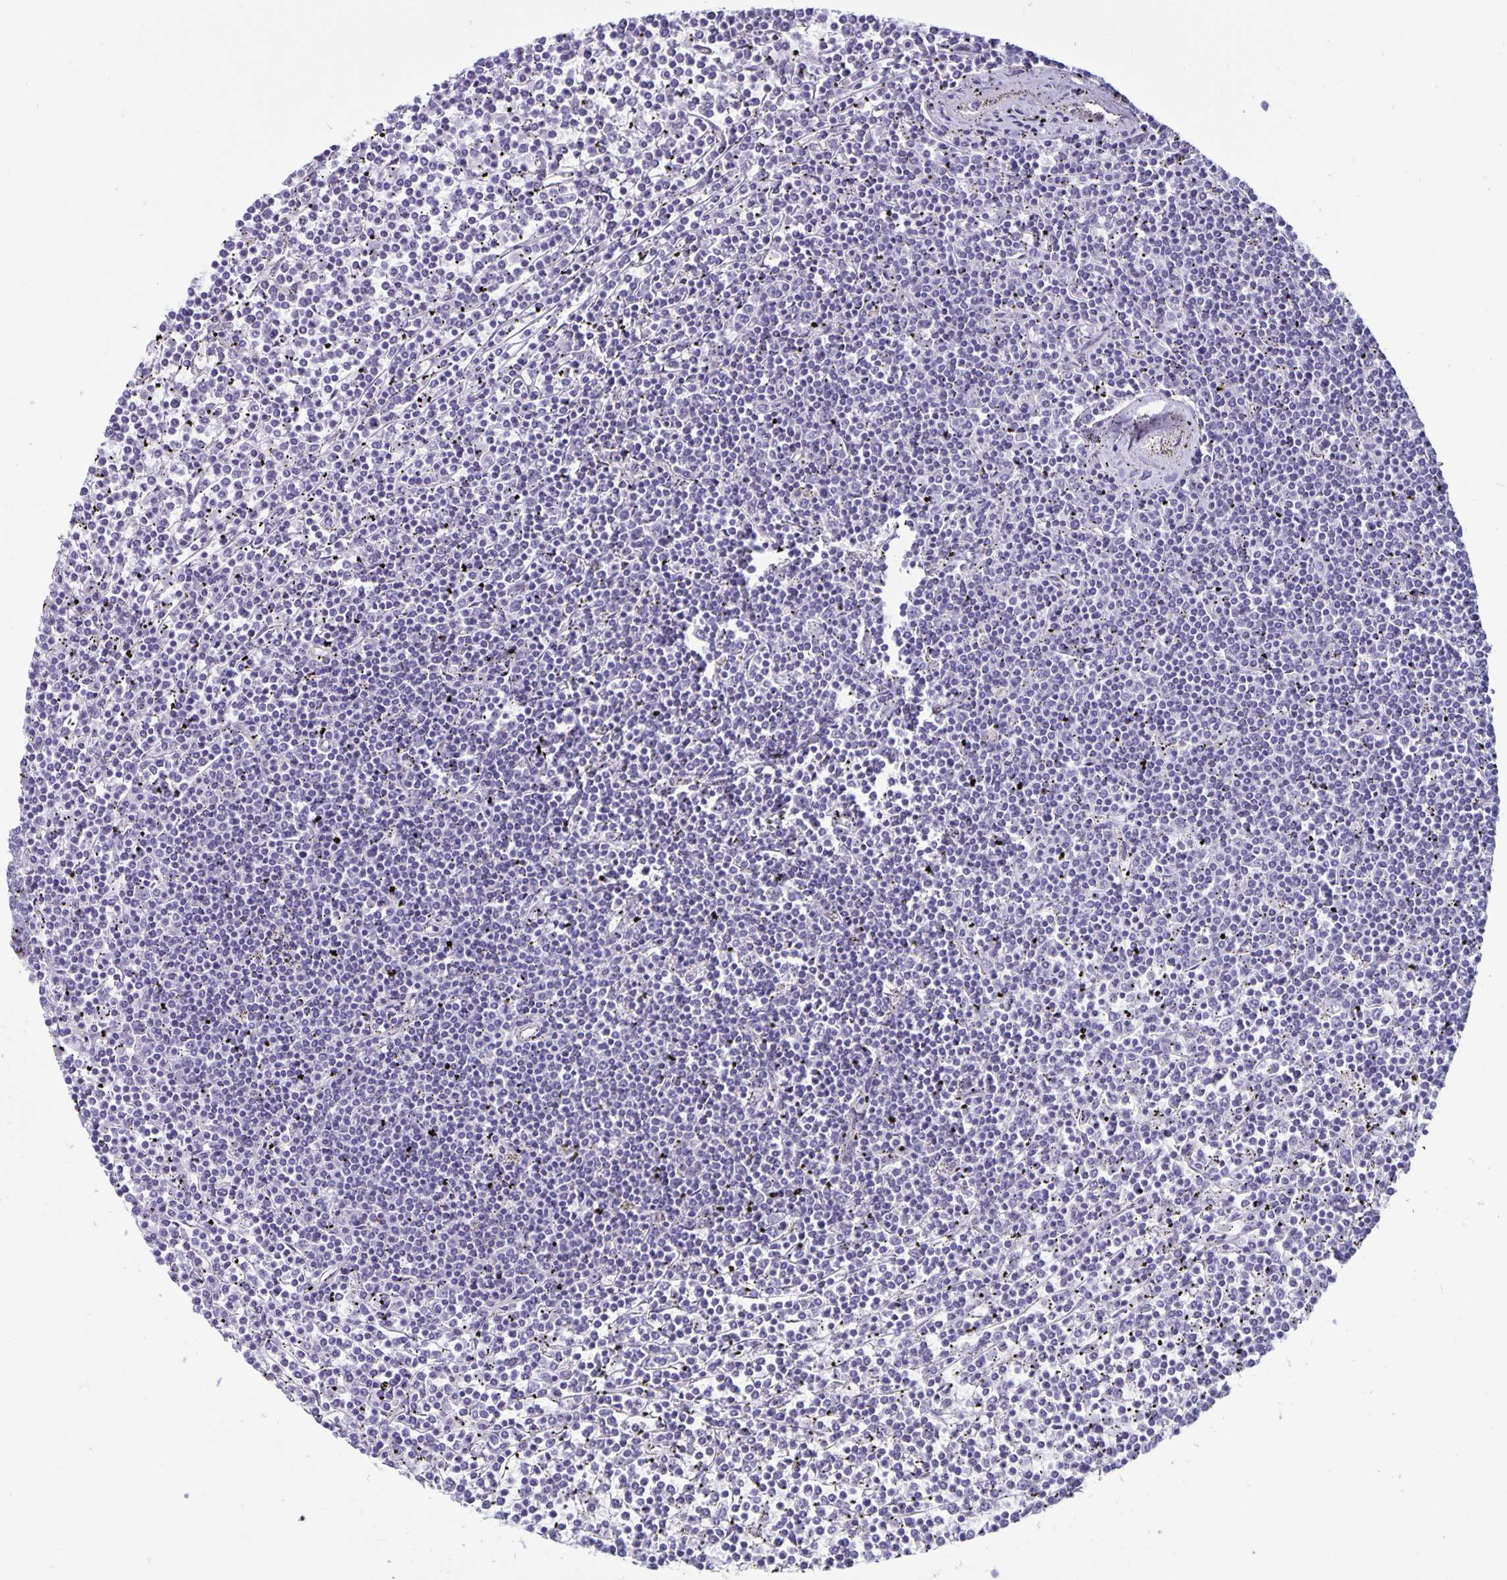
{"staining": {"intensity": "negative", "quantity": "none", "location": "none"}, "tissue": "lymphoma", "cell_type": "Tumor cells", "image_type": "cancer", "snomed": [{"axis": "morphology", "description": "Malignant lymphoma, non-Hodgkin's type, Low grade"}, {"axis": "topography", "description": "Spleen"}], "caption": "DAB immunohistochemical staining of low-grade malignant lymphoma, non-Hodgkin's type exhibits no significant positivity in tumor cells.", "gene": "PLCB3", "patient": {"sex": "female", "age": 19}}